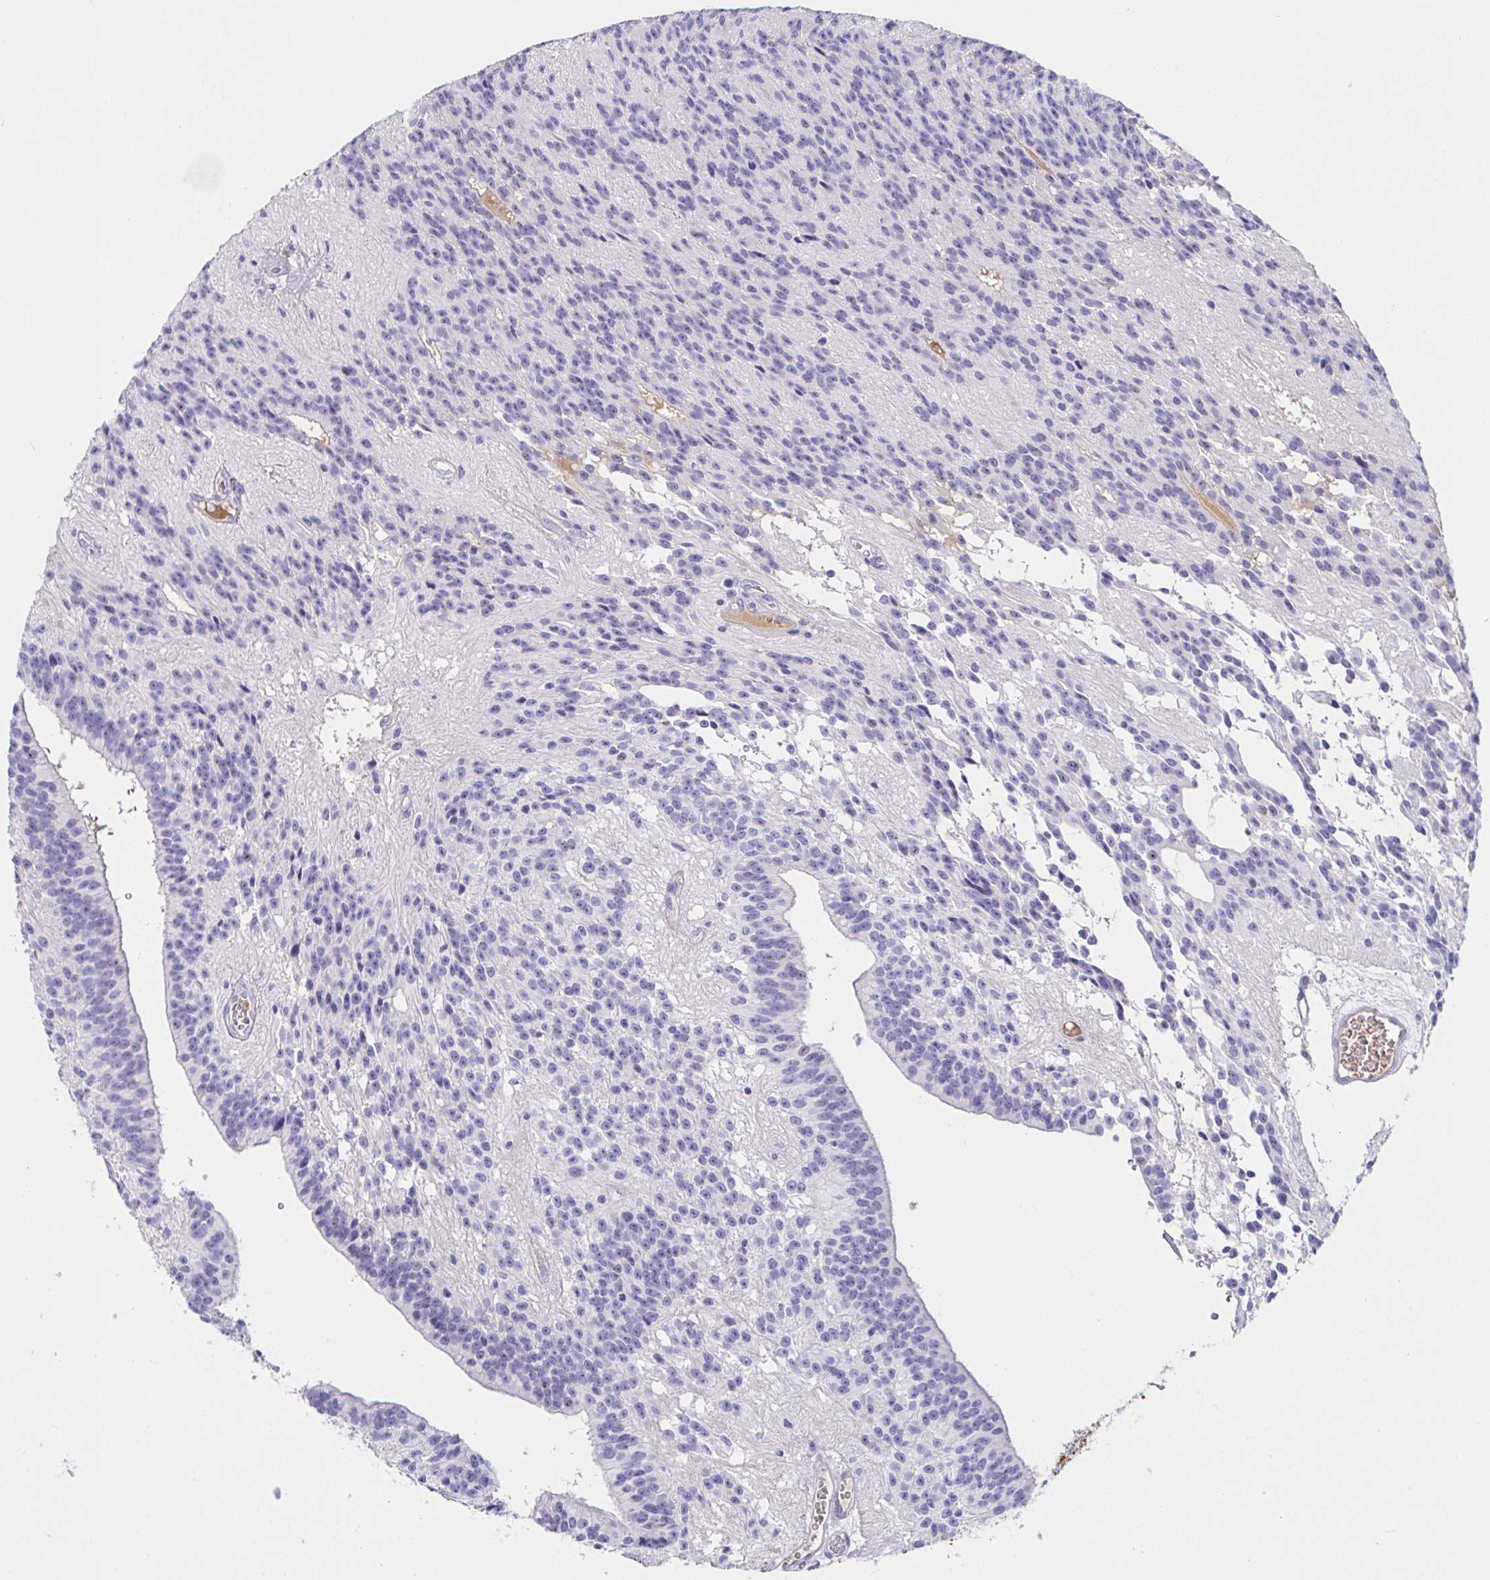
{"staining": {"intensity": "negative", "quantity": "none", "location": "none"}, "tissue": "glioma", "cell_type": "Tumor cells", "image_type": "cancer", "snomed": [{"axis": "morphology", "description": "Glioma, malignant, Low grade"}, {"axis": "topography", "description": "Brain"}], "caption": "Immunohistochemistry (IHC) photomicrograph of neoplastic tissue: human malignant glioma (low-grade) stained with DAB displays no significant protein staining in tumor cells.", "gene": "SAA4", "patient": {"sex": "male", "age": 31}}